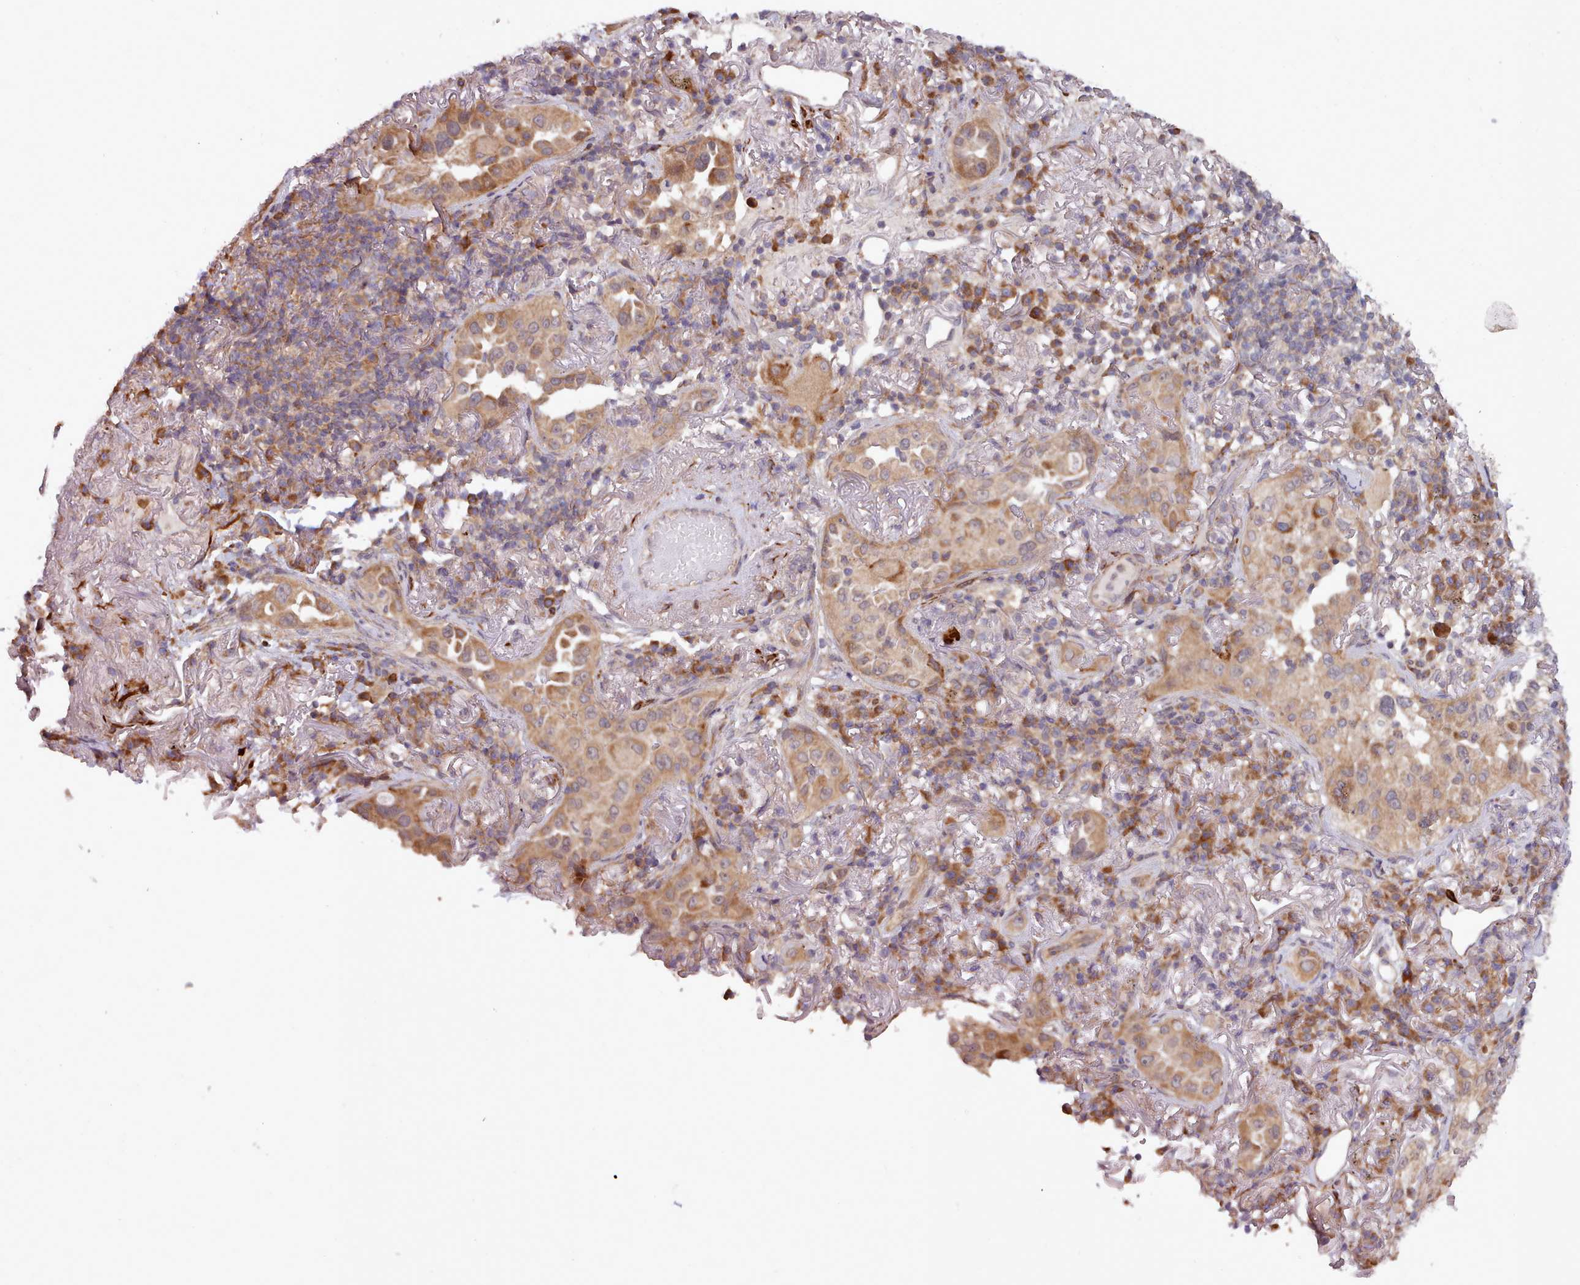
{"staining": {"intensity": "moderate", "quantity": ">75%", "location": "cytoplasmic/membranous"}, "tissue": "lung cancer", "cell_type": "Tumor cells", "image_type": "cancer", "snomed": [{"axis": "morphology", "description": "Adenocarcinoma, NOS"}, {"axis": "topography", "description": "Lung"}], "caption": "Lung cancer (adenocarcinoma) tissue demonstrates moderate cytoplasmic/membranous expression in approximately >75% of tumor cells, visualized by immunohistochemistry.", "gene": "TRIM26", "patient": {"sex": "female", "age": 69}}